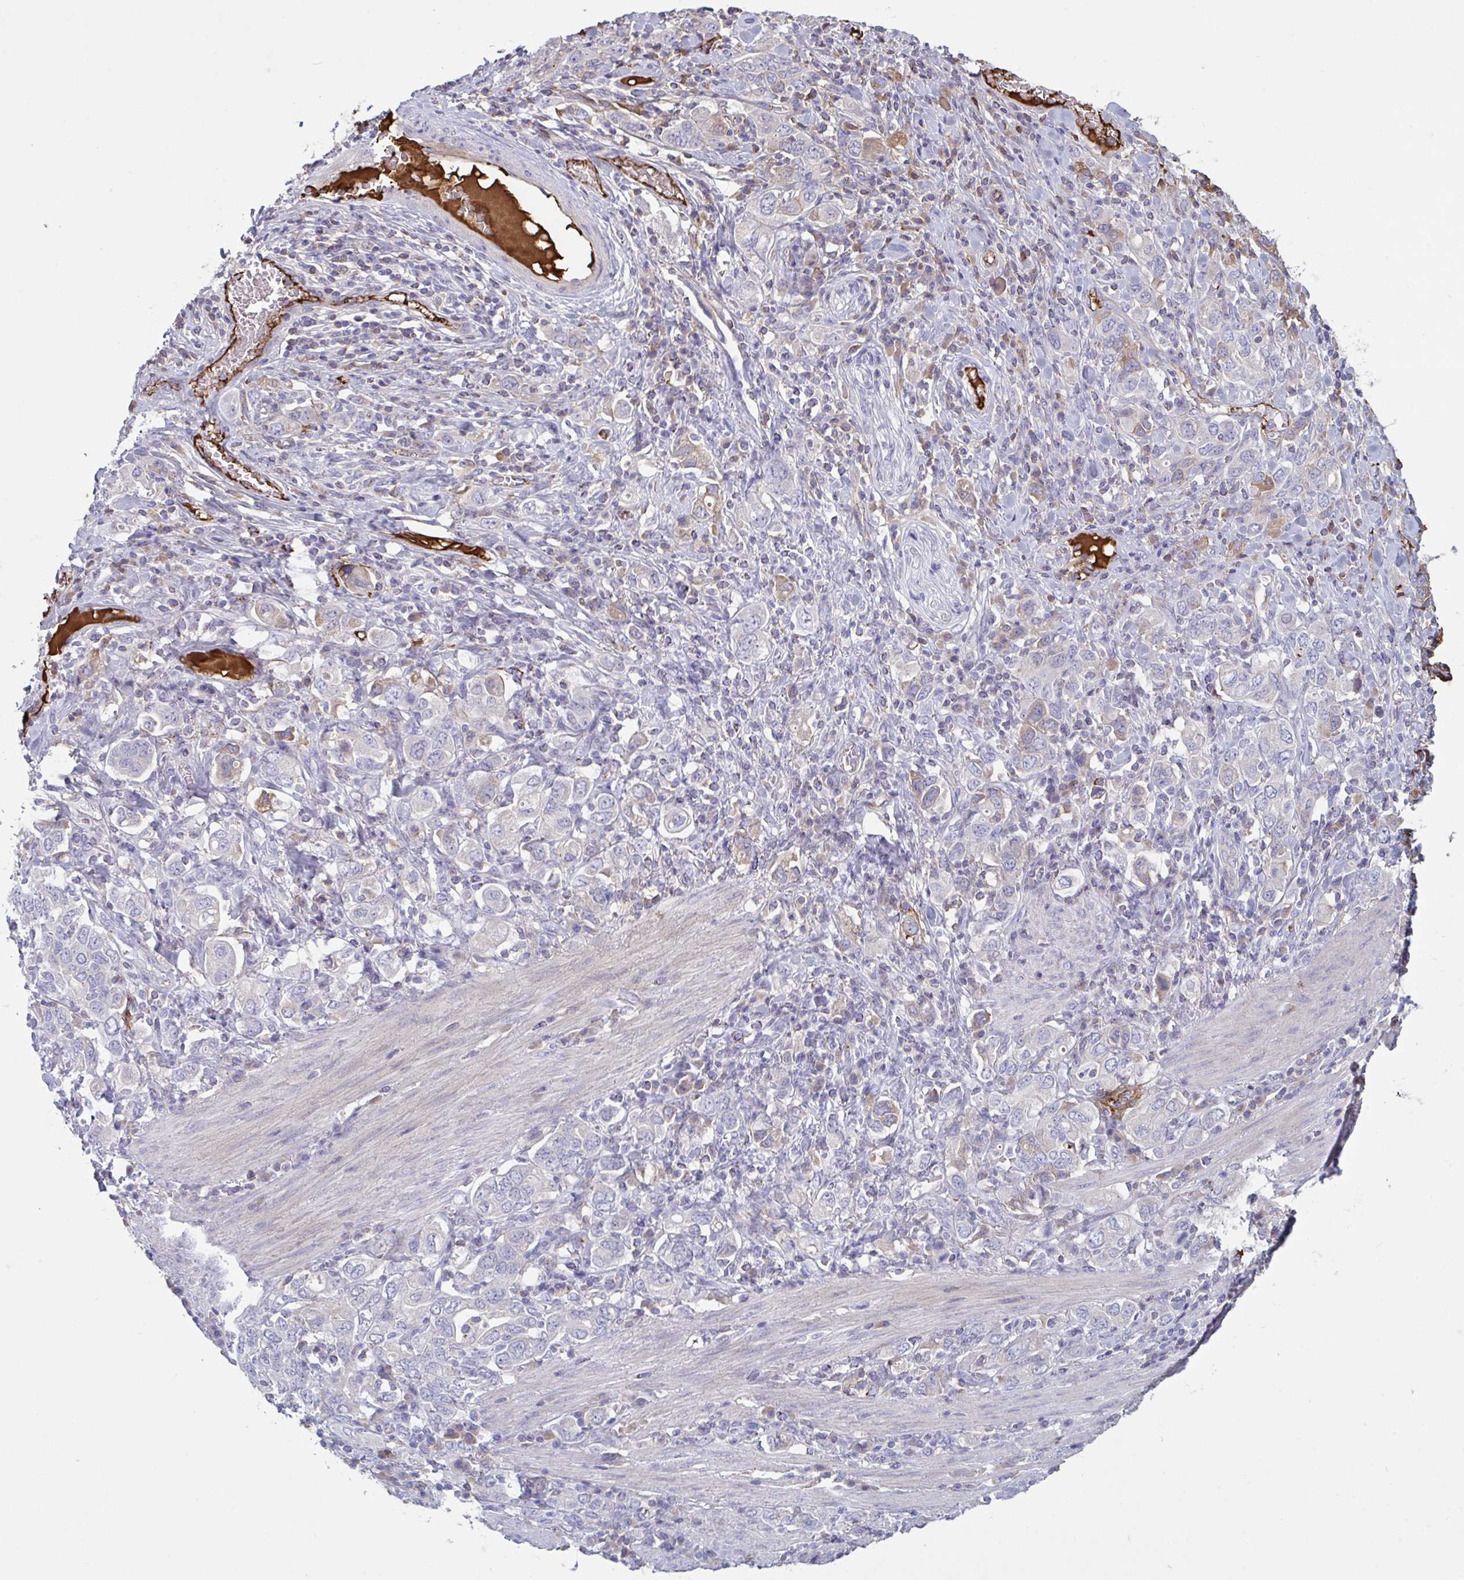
{"staining": {"intensity": "negative", "quantity": "none", "location": "none"}, "tissue": "stomach cancer", "cell_type": "Tumor cells", "image_type": "cancer", "snomed": [{"axis": "morphology", "description": "Adenocarcinoma, NOS"}, {"axis": "topography", "description": "Stomach, upper"}, {"axis": "topography", "description": "Stomach"}], "caption": "A high-resolution photomicrograph shows immunohistochemistry staining of stomach cancer (adenocarcinoma), which displays no significant staining in tumor cells.", "gene": "IL1R1", "patient": {"sex": "male", "age": 62}}